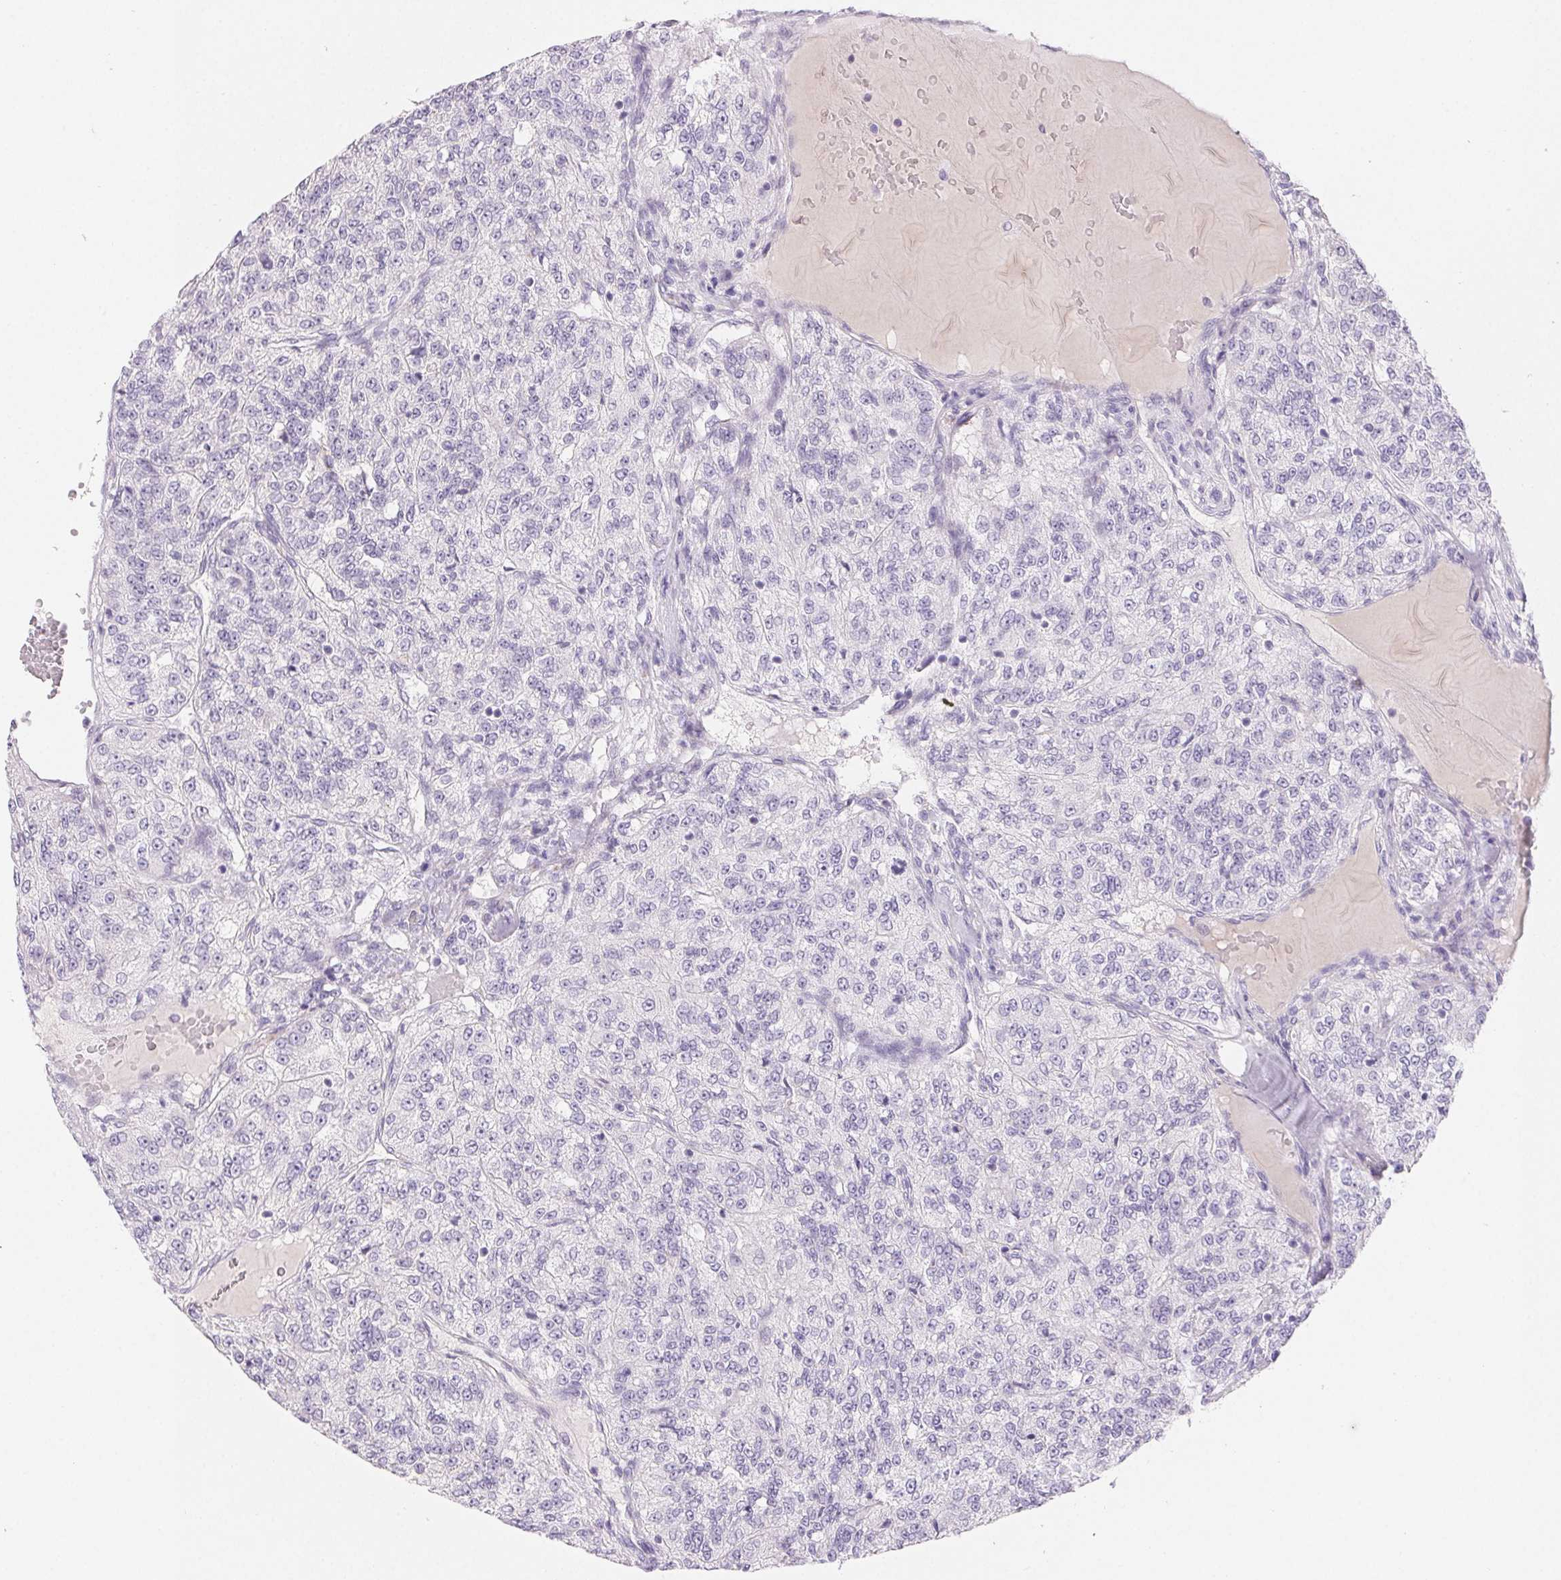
{"staining": {"intensity": "negative", "quantity": "none", "location": "none"}, "tissue": "renal cancer", "cell_type": "Tumor cells", "image_type": "cancer", "snomed": [{"axis": "morphology", "description": "Adenocarcinoma, NOS"}, {"axis": "topography", "description": "Kidney"}], "caption": "Micrograph shows no protein staining in tumor cells of renal adenocarcinoma tissue.", "gene": "BPIFB2", "patient": {"sex": "female", "age": 63}}